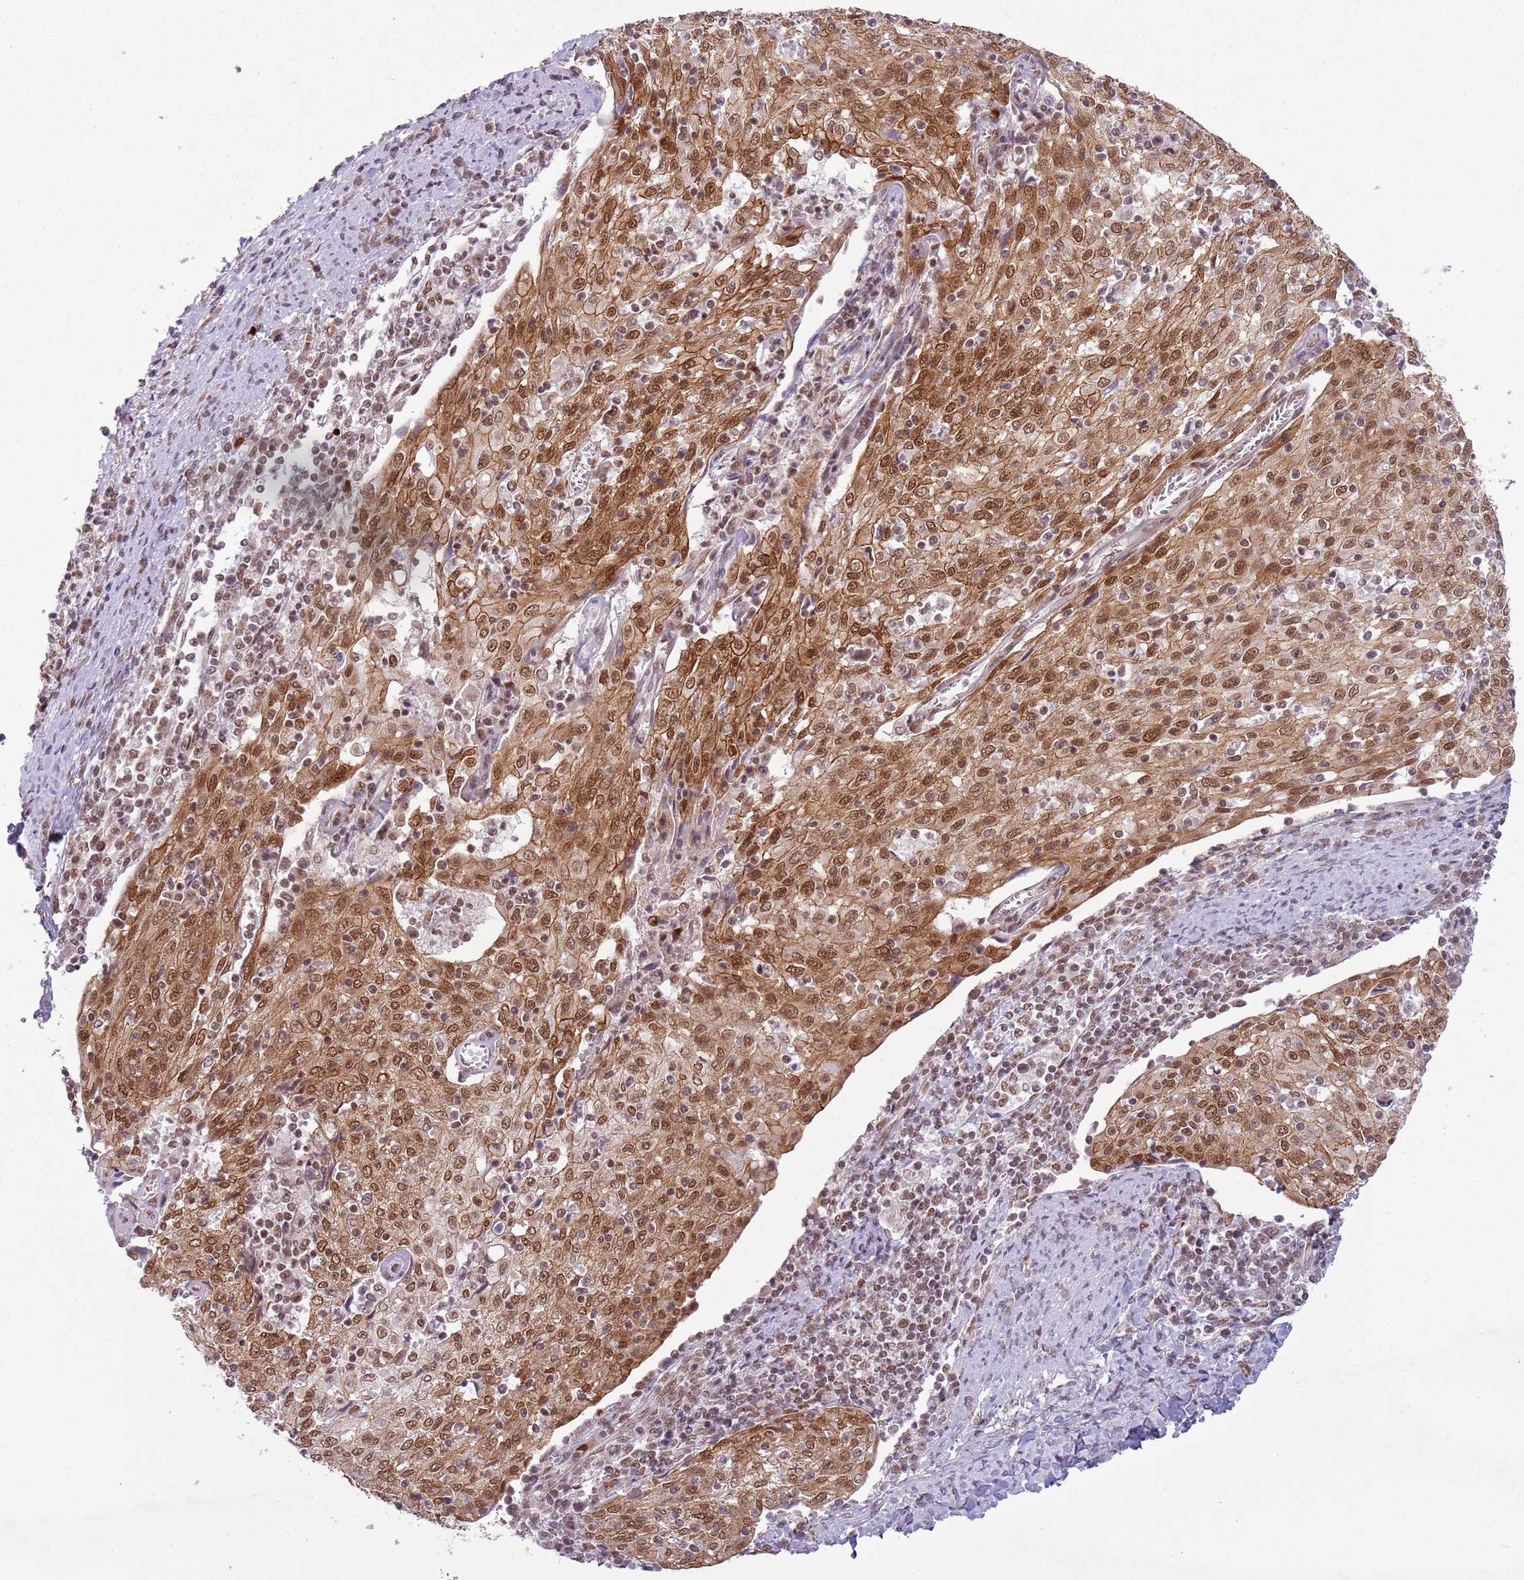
{"staining": {"intensity": "moderate", "quantity": ">75%", "location": "cytoplasmic/membranous,nuclear"}, "tissue": "cervical cancer", "cell_type": "Tumor cells", "image_type": "cancer", "snomed": [{"axis": "morphology", "description": "Squamous cell carcinoma, NOS"}, {"axis": "topography", "description": "Cervix"}], "caption": "Protein expression analysis of human squamous cell carcinoma (cervical) reveals moderate cytoplasmic/membranous and nuclear expression in approximately >75% of tumor cells. The staining was performed using DAB (3,3'-diaminobenzidine), with brown indicating positive protein expression. Nuclei are stained blue with hematoxylin.", "gene": "FAM120AOS", "patient": {"sex": "female", "age": 52}}